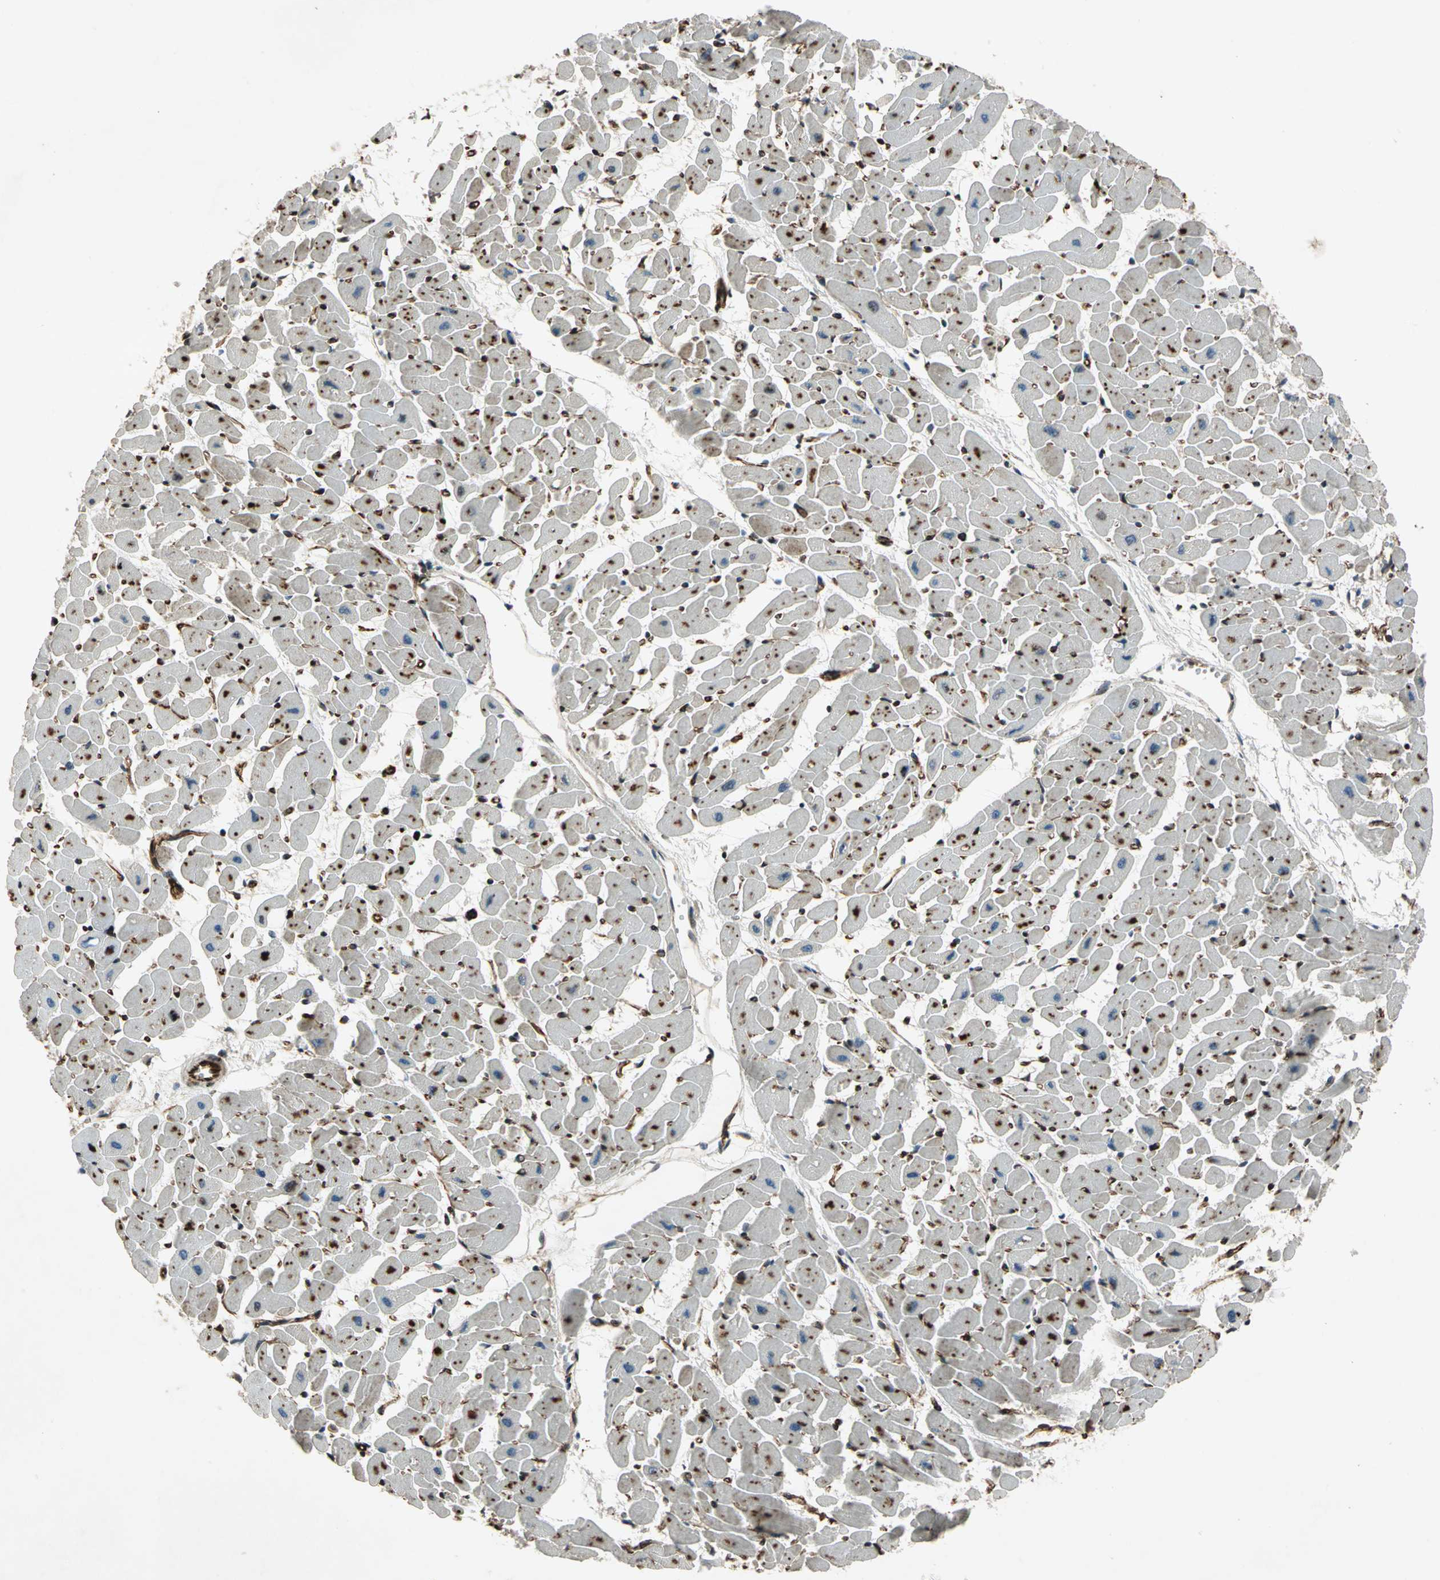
{"staining": {"intensity": "moderate", "quantity": "25%-75%", "location": "cytoplasmic/membranous"}, "tissue": "heart muscle", "cell_type": "Cardiomyocytes", "image_type": "normal", "snomed": [{"axis": "morphology", "description": "Normal tissue, NOS"}, {"axis": "topography", "description": "Heart"}], "caption": "IHC (DAB (3,3'-diaminobenzidine)) staining of normal human heart muscle shows moderate cytoplasmic/membranous protein staining in approximately 25%-75% of cardiomyocytes.", "gene": "EXD2", "patient": {"sex": "female", "age": 19}}